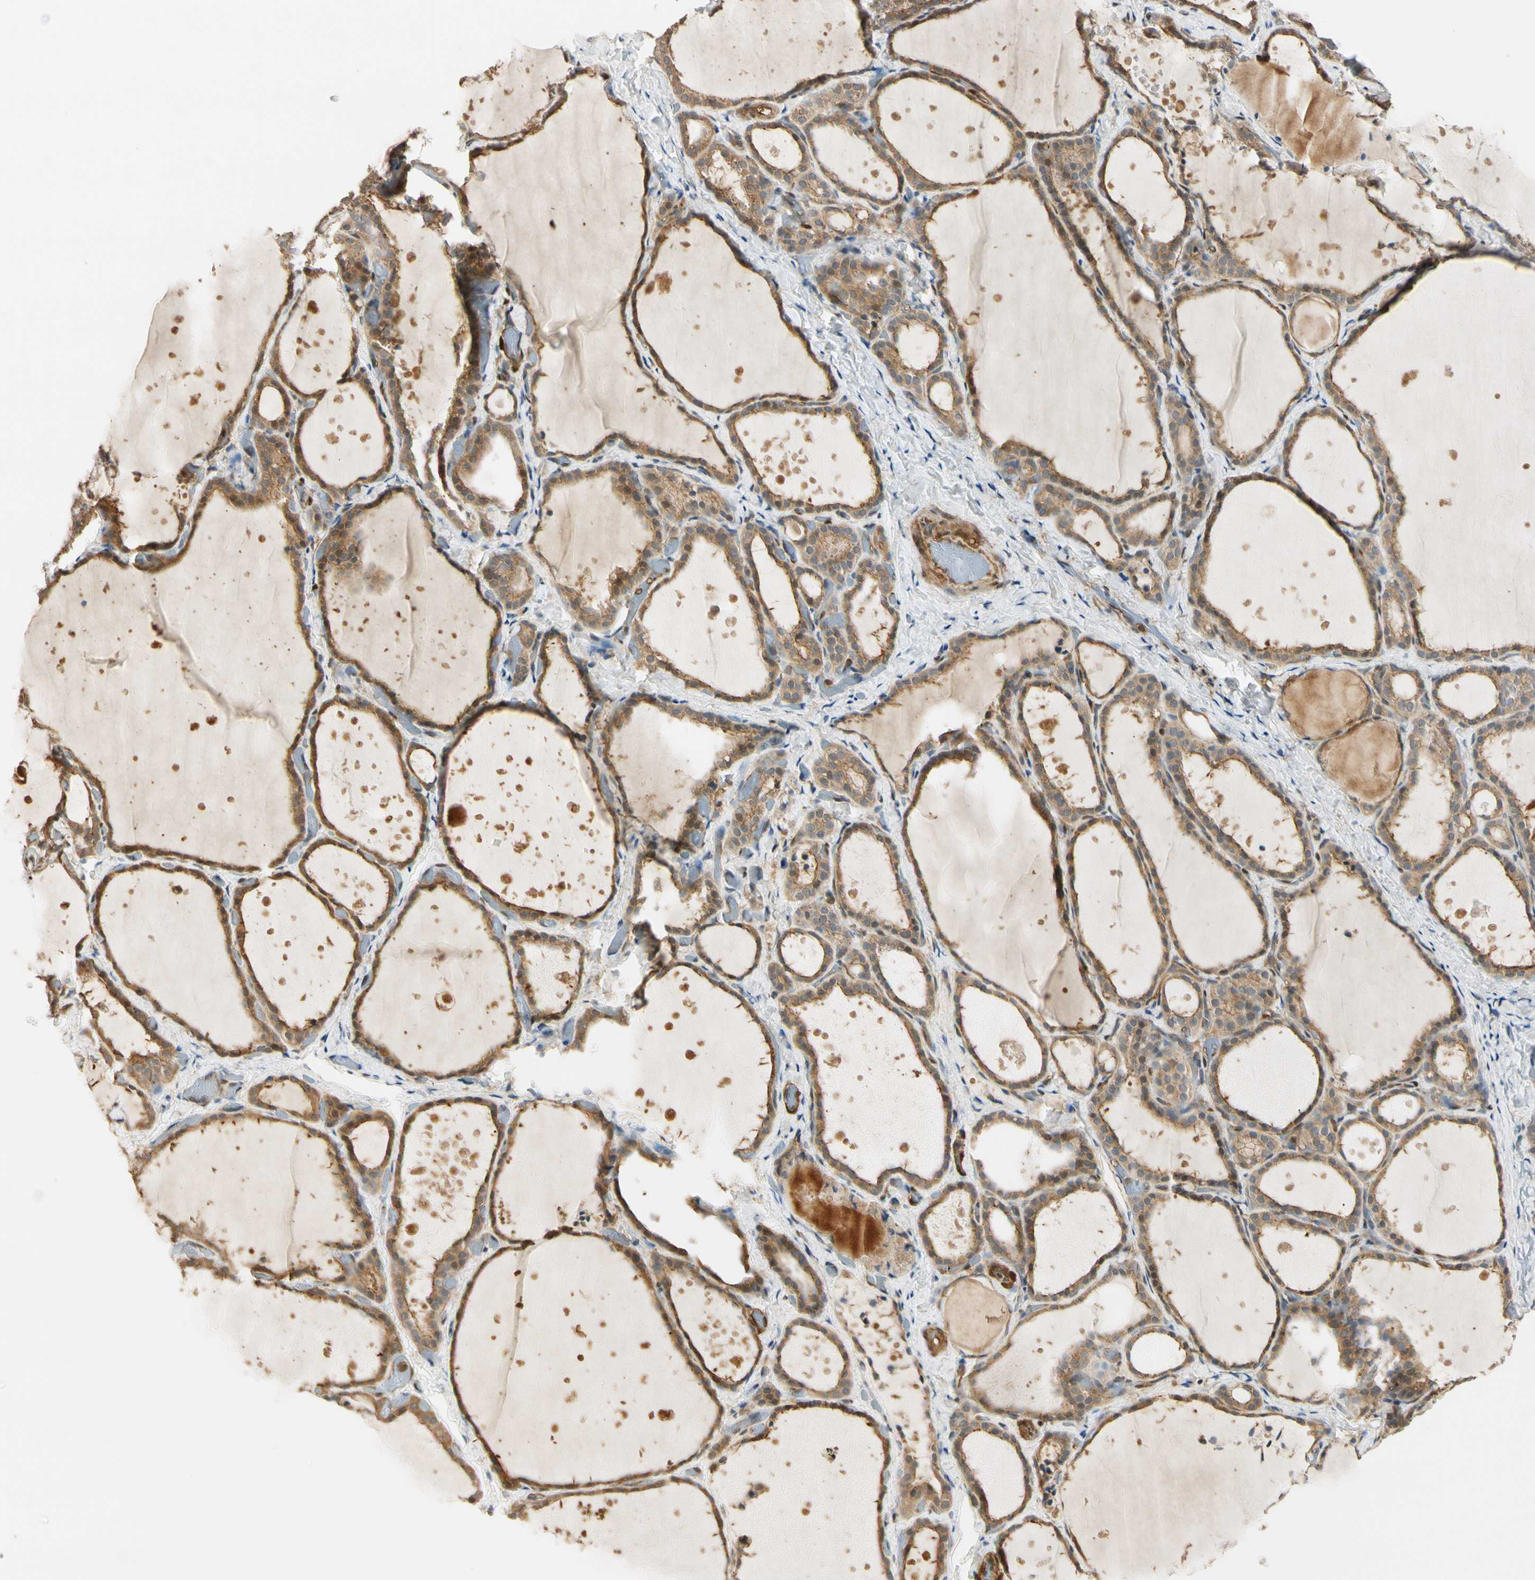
{"staining": {"intensity": "moderate", "quantity": ">75%", "location": "cytoplasmic/membranous"}, "tissue": "thyroid gland", "cell_type": "Glandular cells", "image_type": "normal", "snomed": [{"axis": "morphology", "description": "Normal tissue, NOS"}, {"axis": "topography", "description": "Thyroid gland"}], "caption": "Glandular cells demonstrate moderate cytoplasmic/membranous expression in about >75% of cells in unremarkable thyroid gland.", "gene": "RASGRF1", "patient": {"sex": "female", "age": 44}}